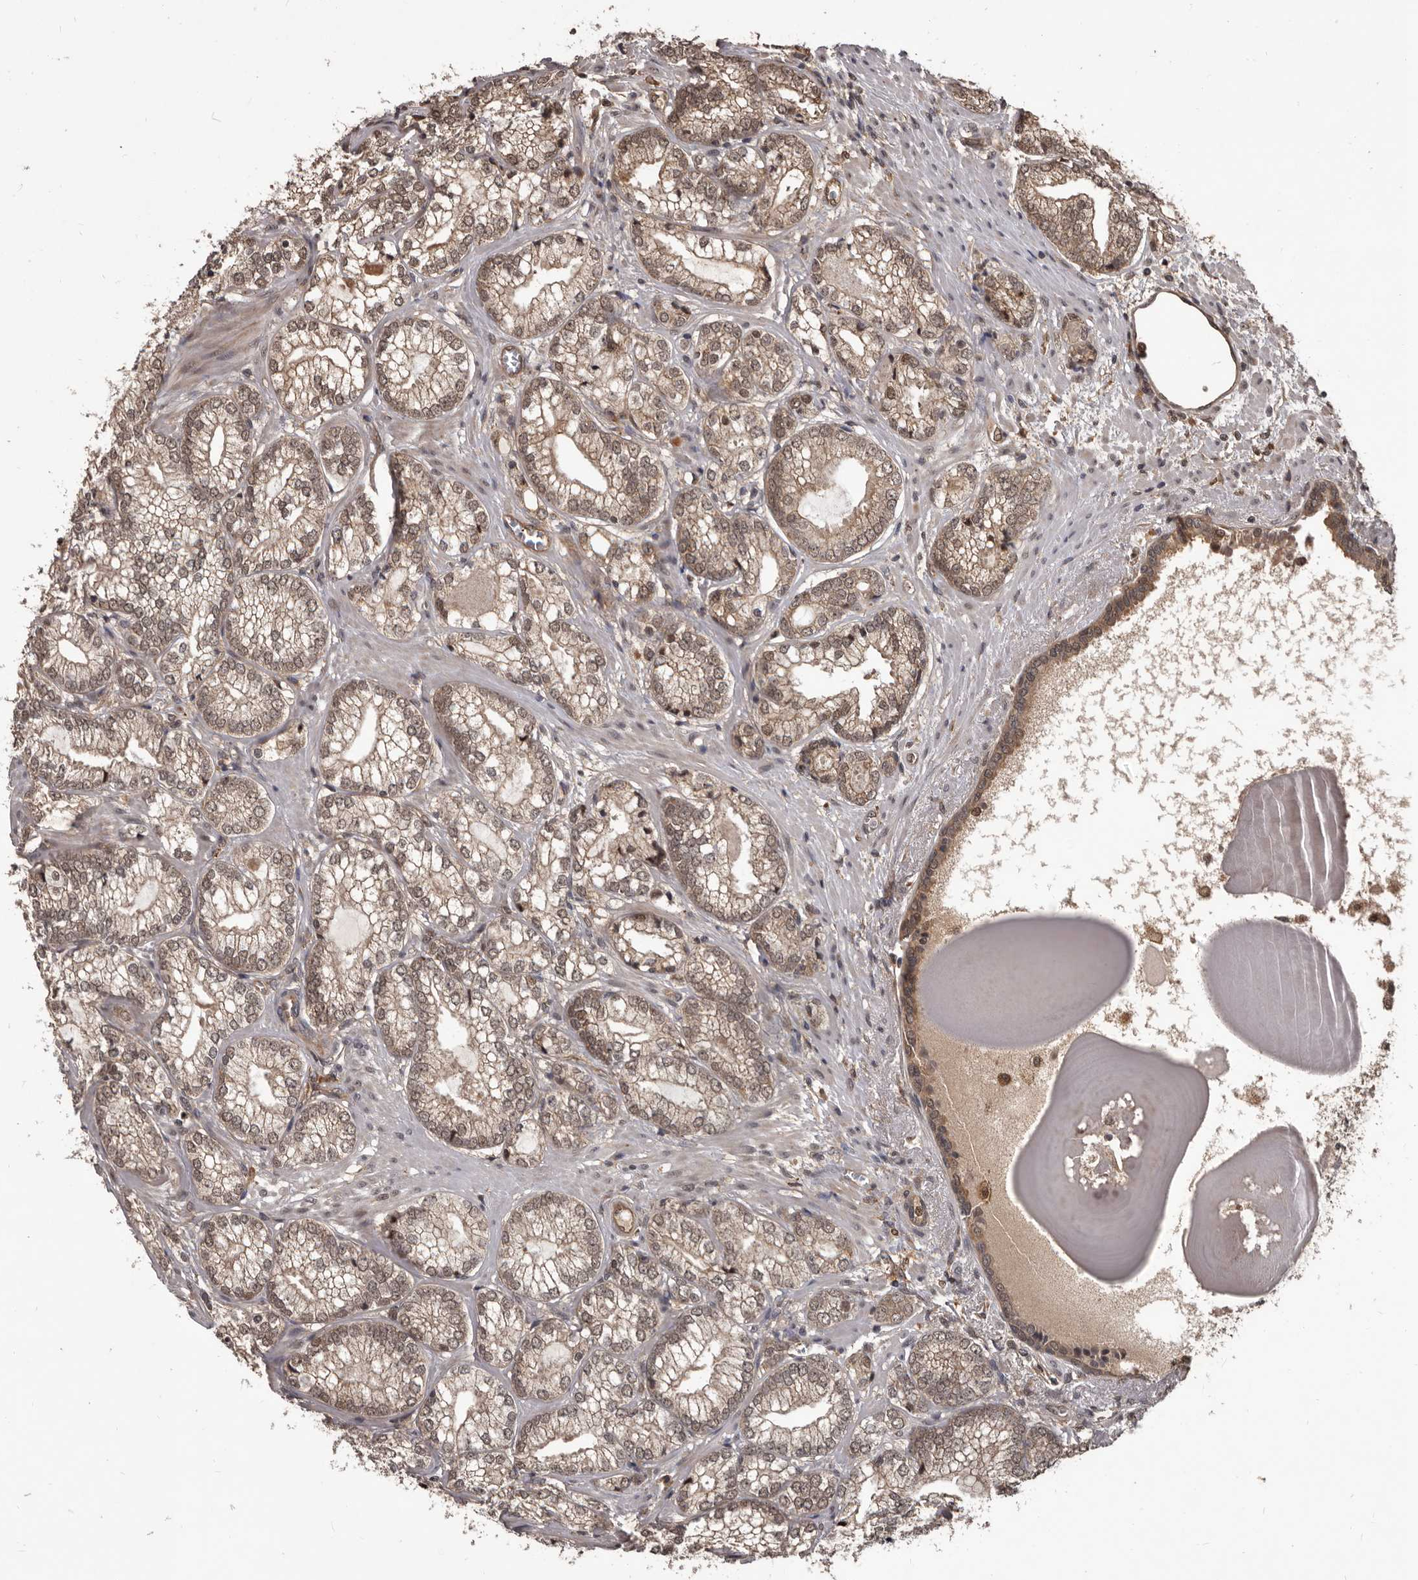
{"staining": {"intensity": "weak", "quantity": ">75%", "location": "nuclear"}, "tissue": "prostate cancer", "cell_type": "Tumor cells", "image_type": "cancer", "snomed": [{"axis": "morphology", "description": "Normal morphology"}, {"axis": "morphology", "description": "Adenocarcinoma, Low grade"}, {"axis": "topography", "description": "Prostate"}], "caption": "Prostate cancer was stained to show a protein in brown. There is low levels of weak nuclear expression in about >75% of tumor cells.", "gene": "AHR", "patient": {"sex": "male", "age": 72}}